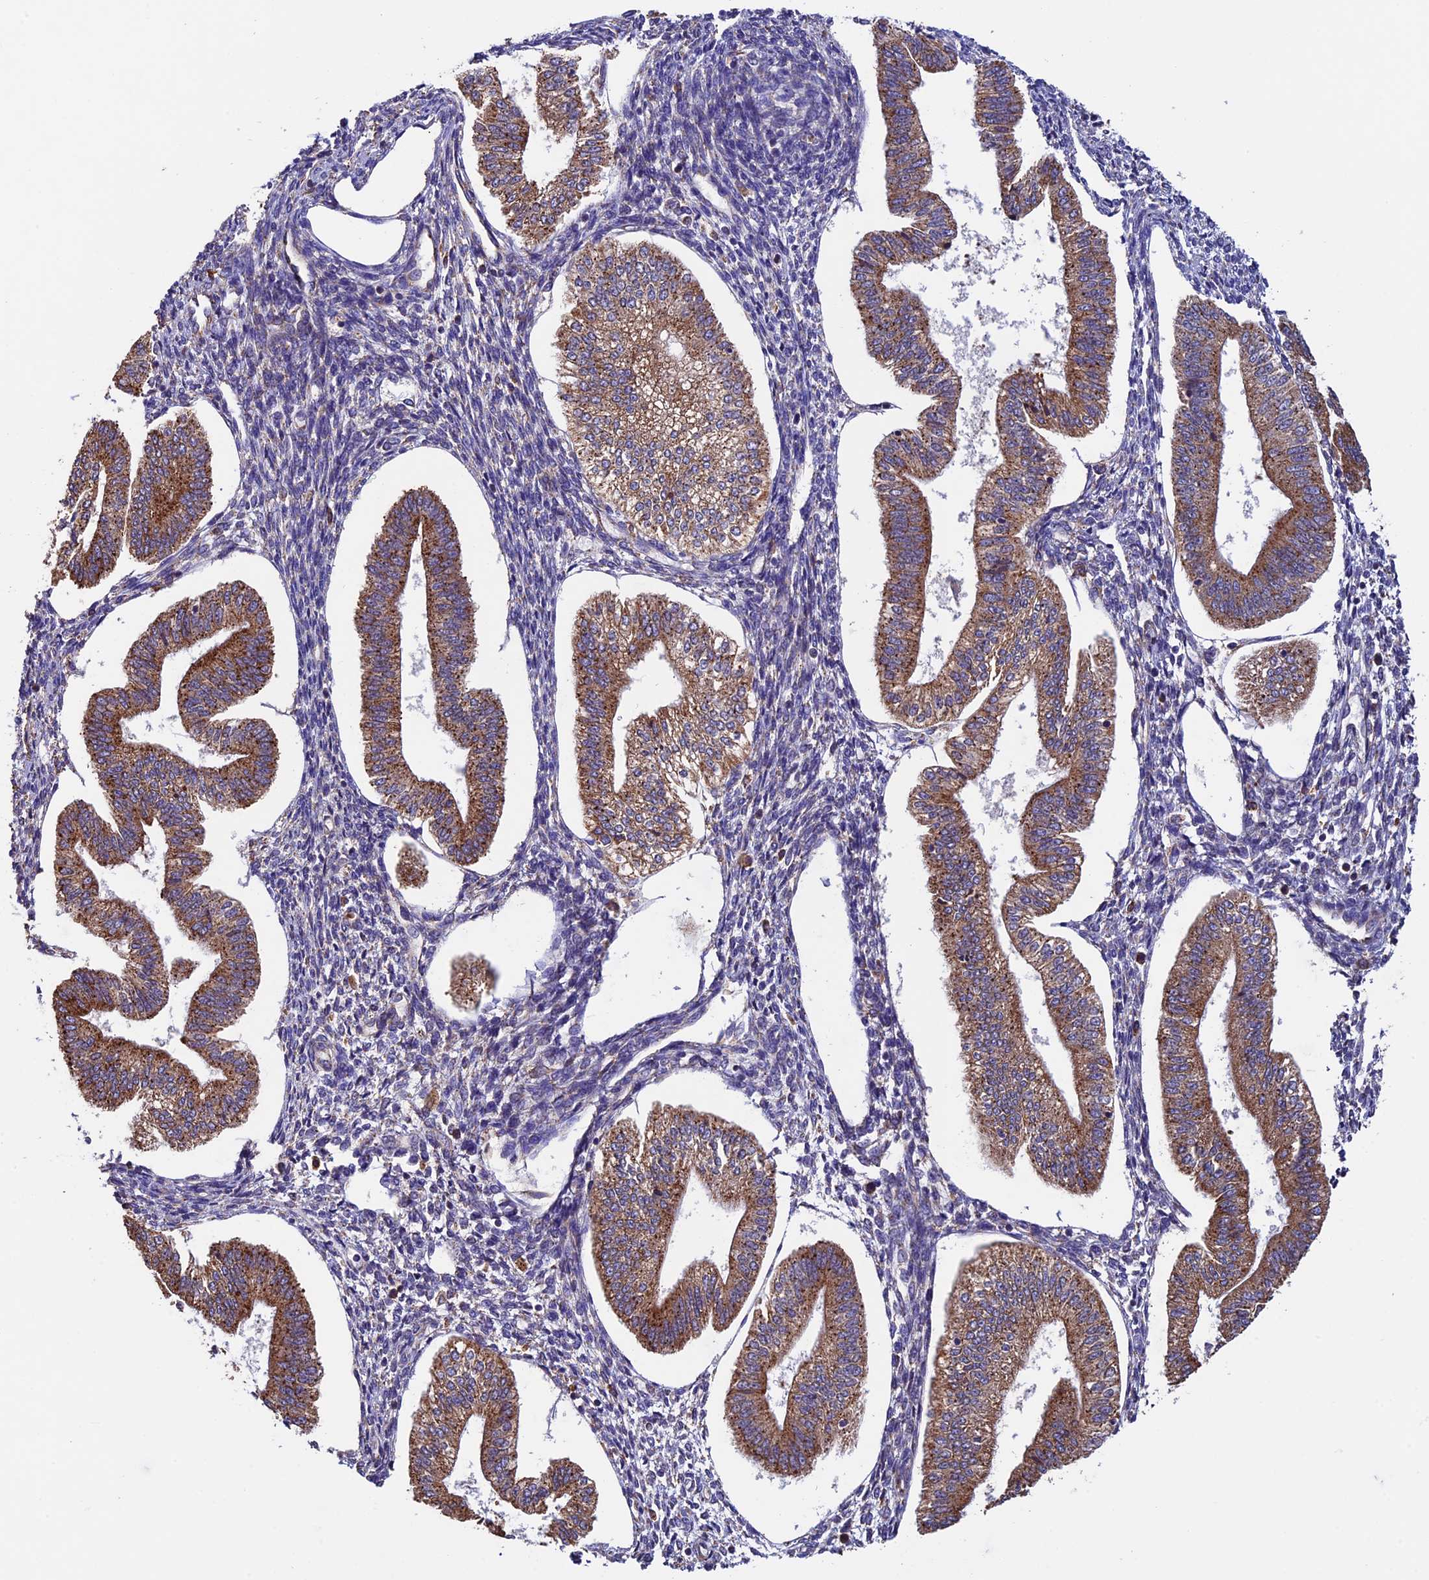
{"staining": {"intensity": "moderate", "quantity": "25%-75%", "location": "cytoplasmic/membranous"}, "tissue": "endometrium", "cell_type": "Cells in endometrial stroma", "image_type": "normal", "snomed": [{"axis": "morphology", "description": "Normal tissue, NOS"}, {"axis": "topography", "description": "Endometrium"}], "caption": "Benign endometrium displays moderate cytoplasmic/membranous staining in approximately 25%-75% of cells in endometrial stroma, visualized by immunohistochemistry.", "gene": "BTBD3", "patient": {"sex": "female", "age": 34}}